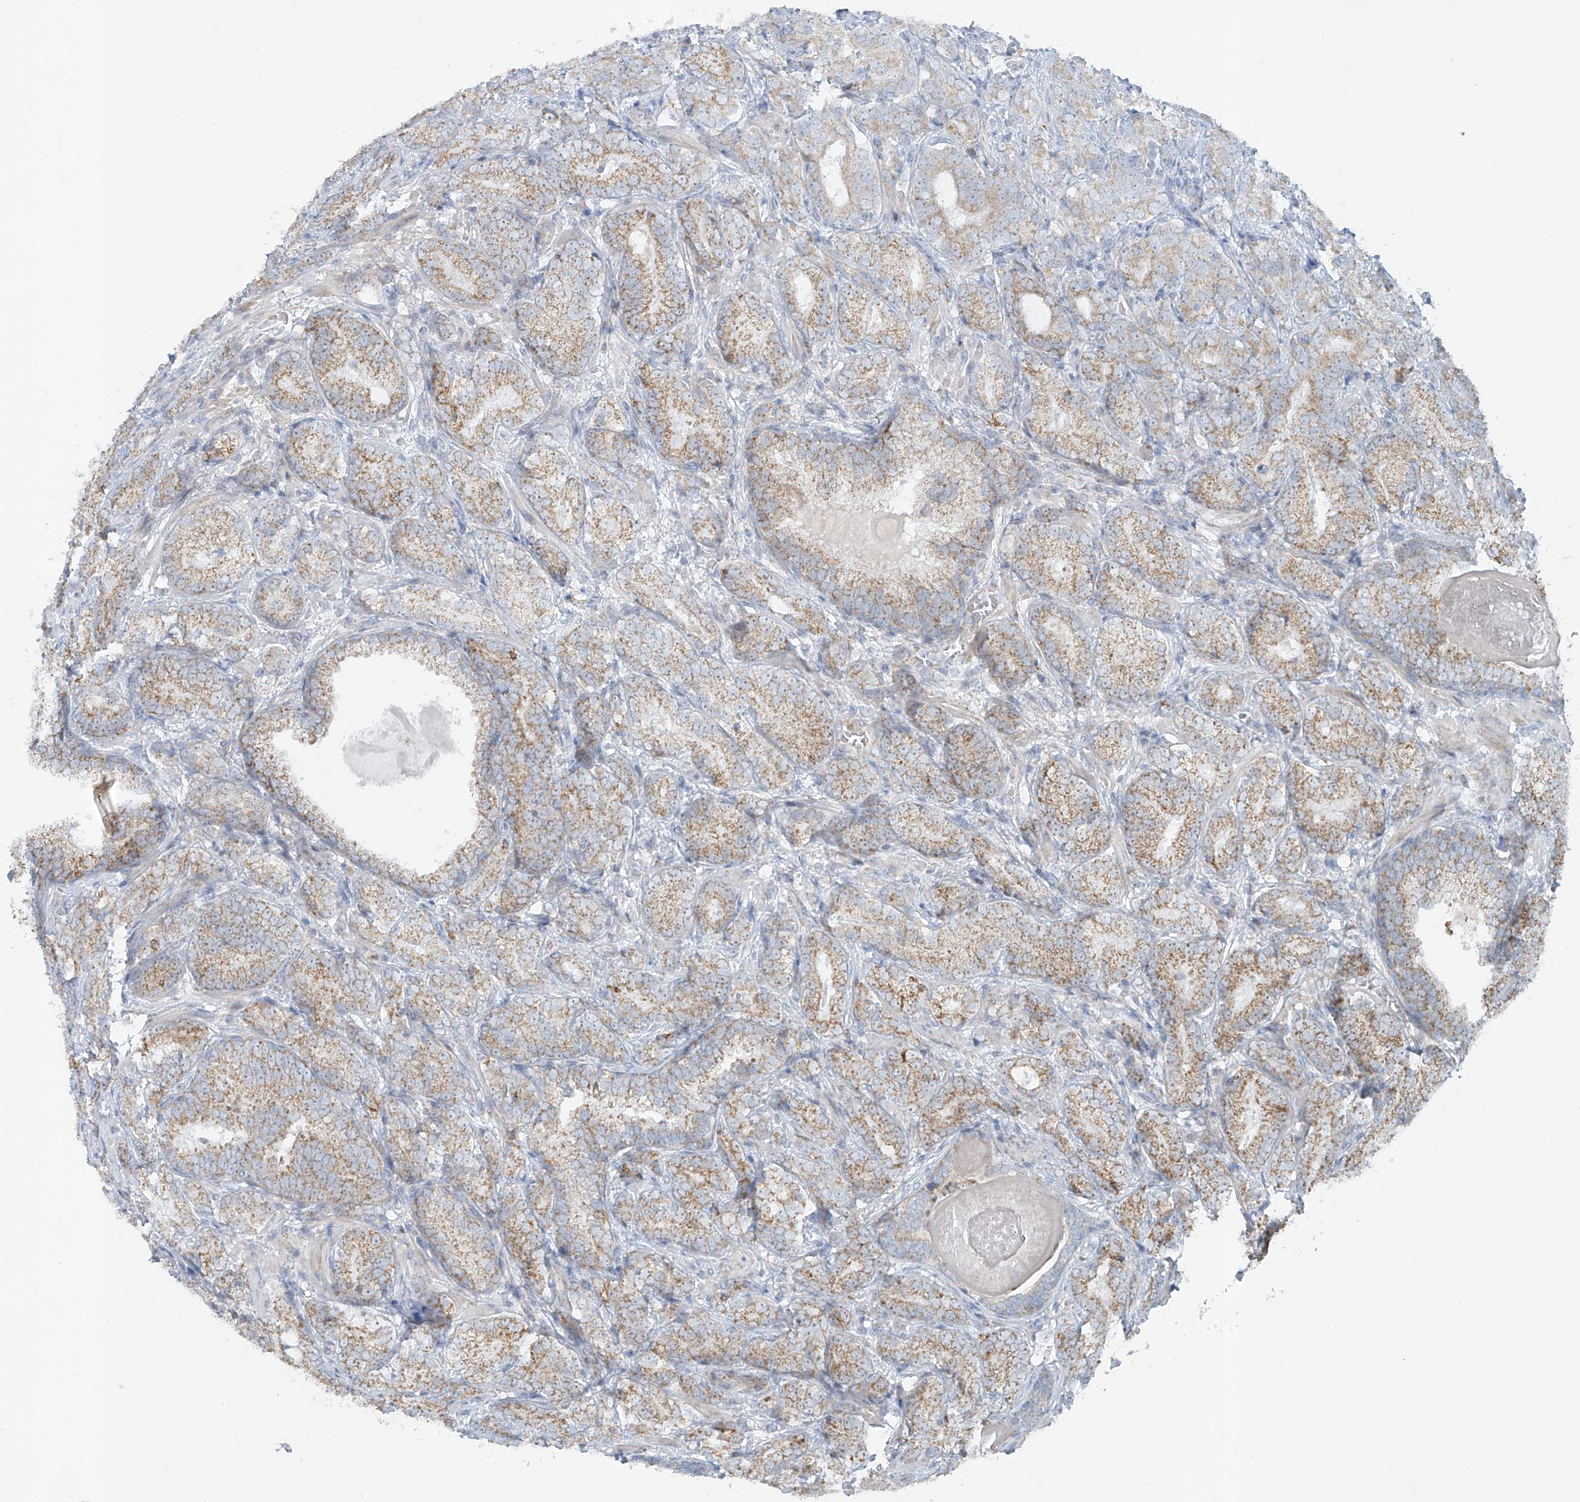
{"staining": {"intensity": "moderate", "quantity": ">75%", "location": "cytoplasmic/membranous"}, "tissue": "prostate cancer", "cell_type": "Tumor cells", "image_type": "cancer", "snomed": [{"axis": "morphology", "description": "Adenocarcinoma, High grade"}, {"axis": "topography", "description": "Prostate"}], "caption": "This photomicrograph exhibits immunohistochemistry staining of human adenocarcinoma (high-grade) (prostate), with medium moderate cytoplasmic/membranous staining in approximately >75% of tumor cells.", "gene": "SMDT1", "patient": {"sex": "male", "age": 66}}